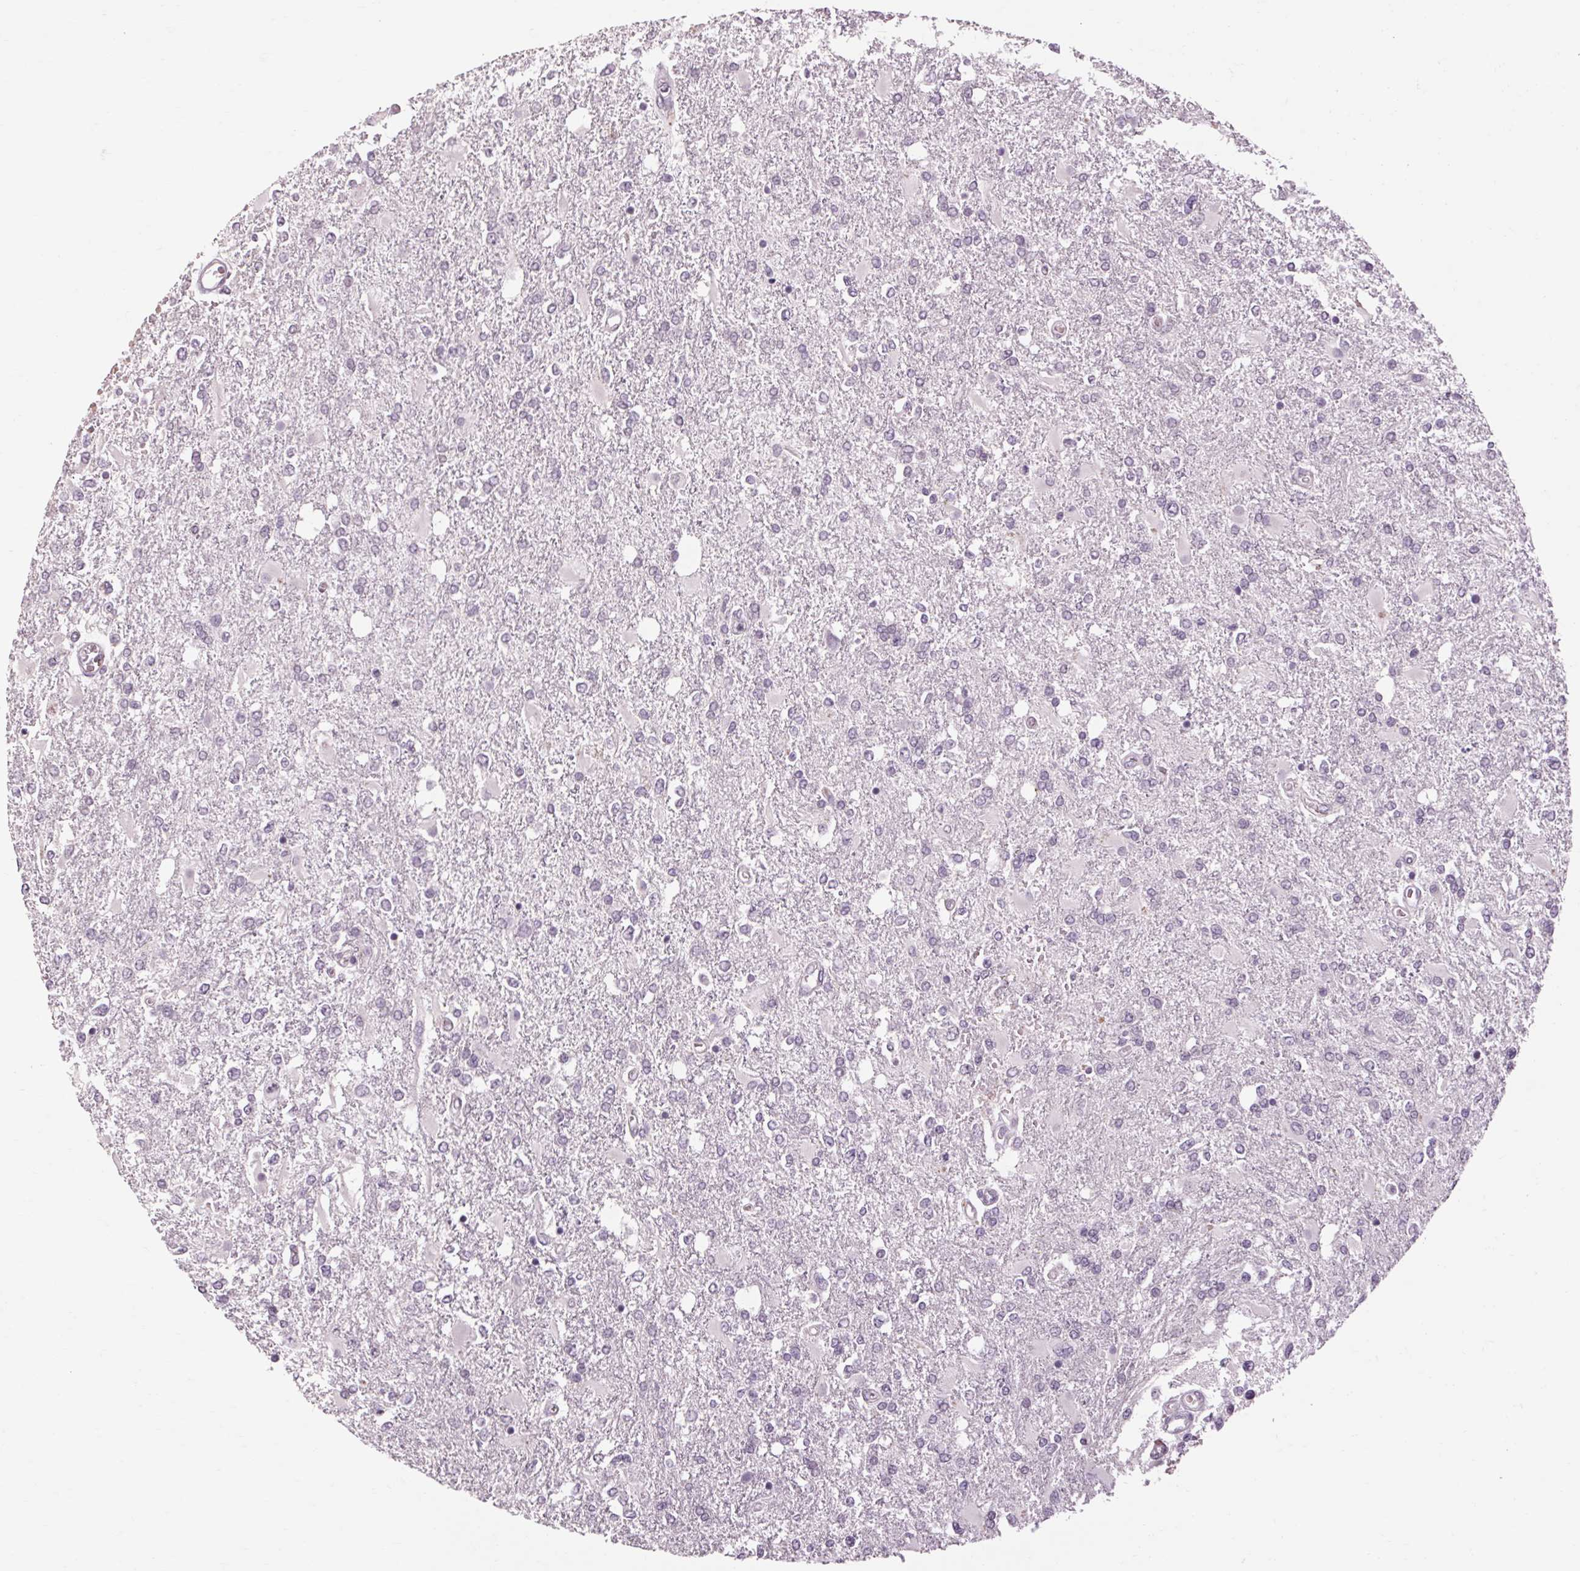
{"staining": {"intensity": "negative", "quantity": "none", "location": "none"}, "tissue": "glioma", "cell_type": "Tumor cells", "image_type": "cancer", "snomed": [{"axis": "morphology", "description": "Glioma, malignant, High grade"}, {"axis": "topography", "description": "Cerebral cortex"}], "caption": "IHC of malignant glioma (high-grade) shows no expression in tumor cells.", "gene": "POMC", "patient": {"sex": "male", "age": 79}}